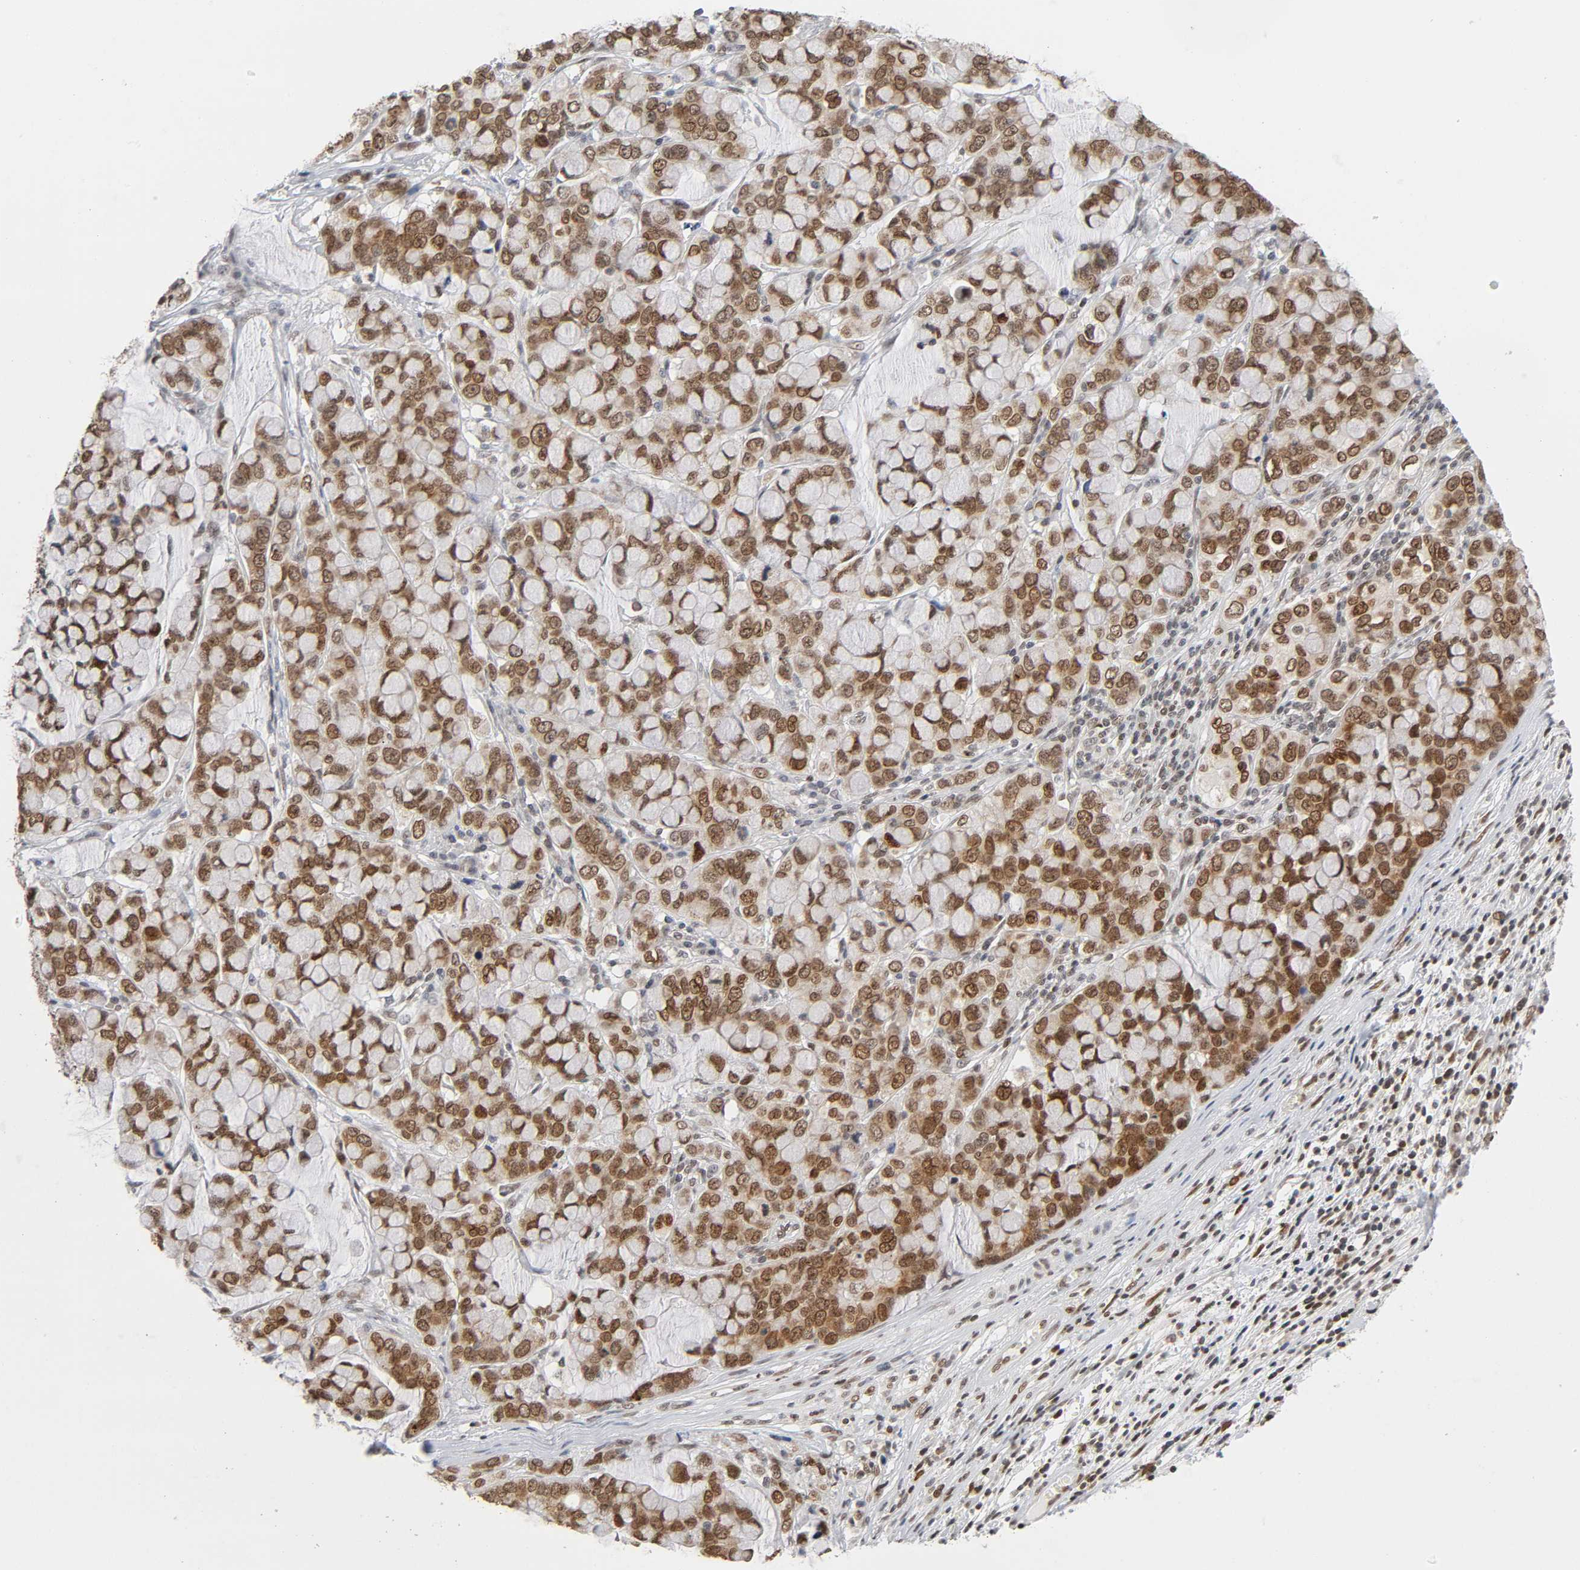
{"staining": {"intensity": "moderate", "quantity": ">75%", "location": "nuclear"}, "tissue": "stomach cancer", "cell_type": "Tumor cells", "image_type": "cancer", "snomed": [{"axis": "morphology", "description": "Adenocarcinoma, NOS"}, {"axis": "topography", "description": "Stomach, lower"}], "caption": "This is an image of immunohistochemistry (IHC) staining of stomach cancer (adenocarcinoma), which shows moderate staining in the nuclear of tumor cells.", "gene": "SUMO1", "patient": {"sex": "male", "age": 84}}